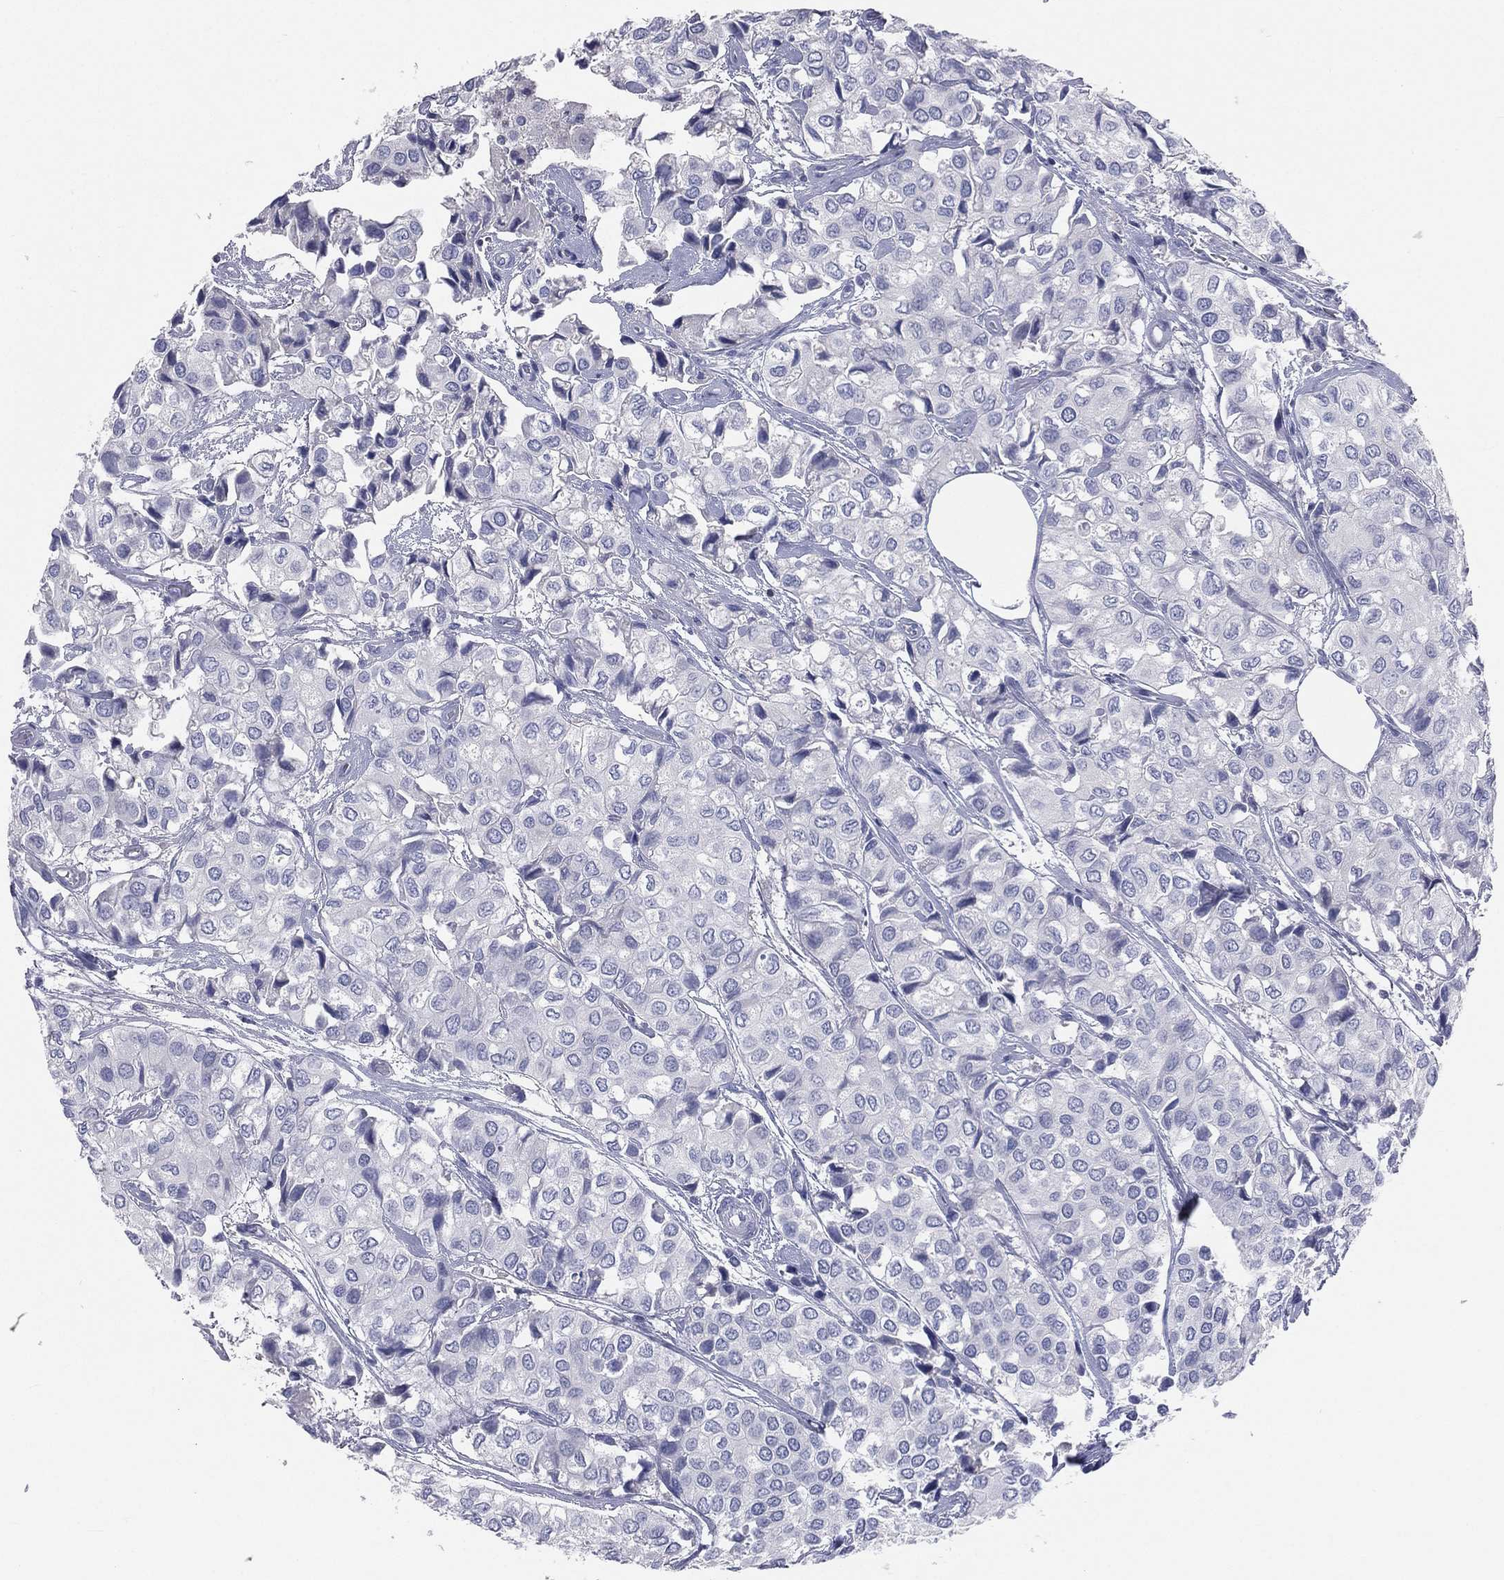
{"staining": {"intensity": "negative", "quantity": "none", "location": "none"}, "tissue": "urothelial cancer", "cell_type": "Tumor cells", "image_type": "cancer", "snomed": [{"axis": "morphology", "description": "Urothelial carcinoma, High grade"}, {"axis": "topography", "description": "Urinary bladder"}], "caption": "Tumor cells show no significant protein positivity in urothelial cancer.", "gene": "CD3D", "patient": {"sex": "male", "age": 73}}